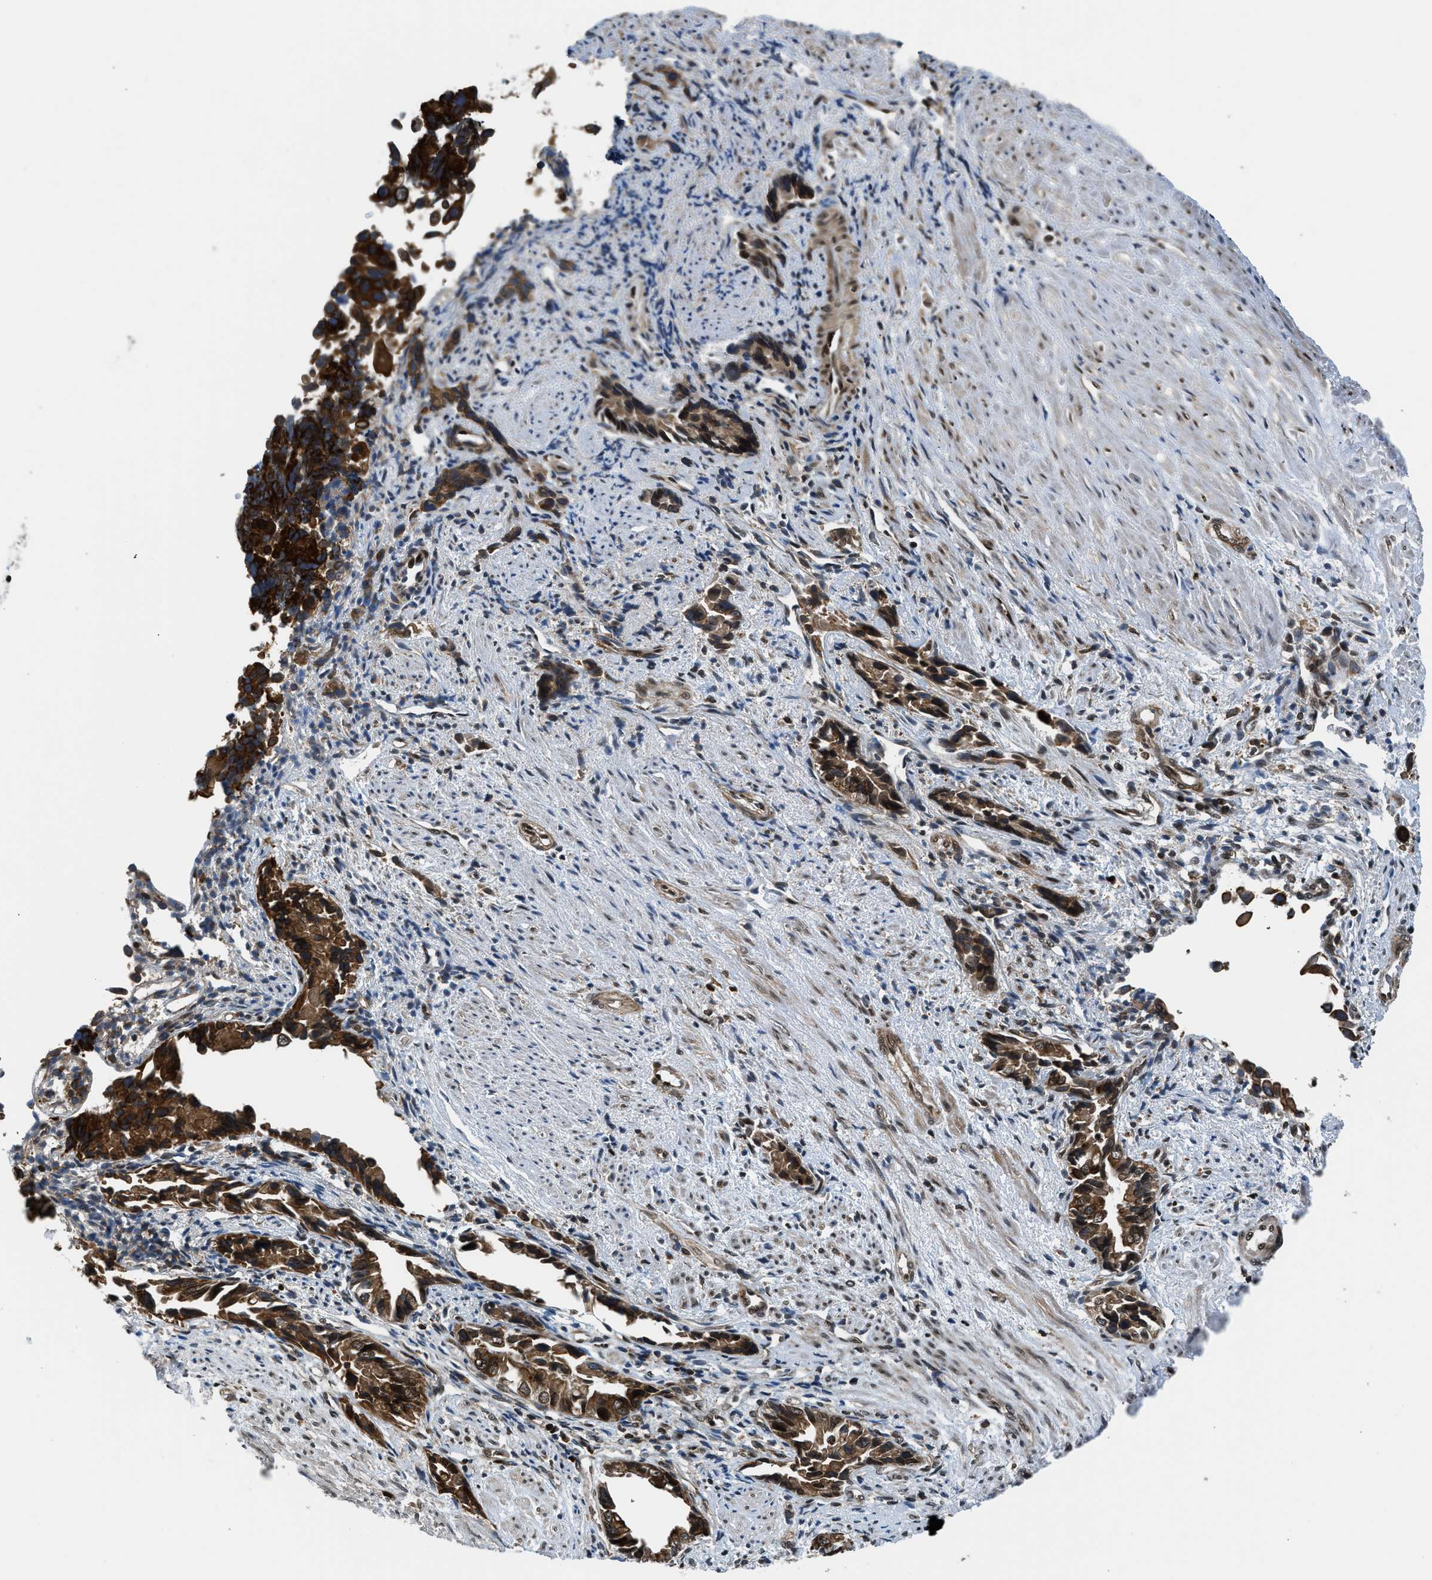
{"staining": {"intensity": "strong", "quantity": ">75%", "location": "cytoplasmic/membranous,nuclear"}, "tissue": "liver cancer", "cell_type": "Tumor cells", "image_type": "cancer", "snomed": [{"axis": "morphology", "description": "Cholangiocarcinoma"}, {"axis": "topography", "description": "Liver"}], "caption": "Liver cancer (cholangiocarcinoma) tissue reveals strong cytoplasmic/membranous and nuclear staining in about >75% of tumor cells, visualized by immunohistochemistry.", "gene": "RETREG3", "patient": {"sex": "female", "age": 79}}